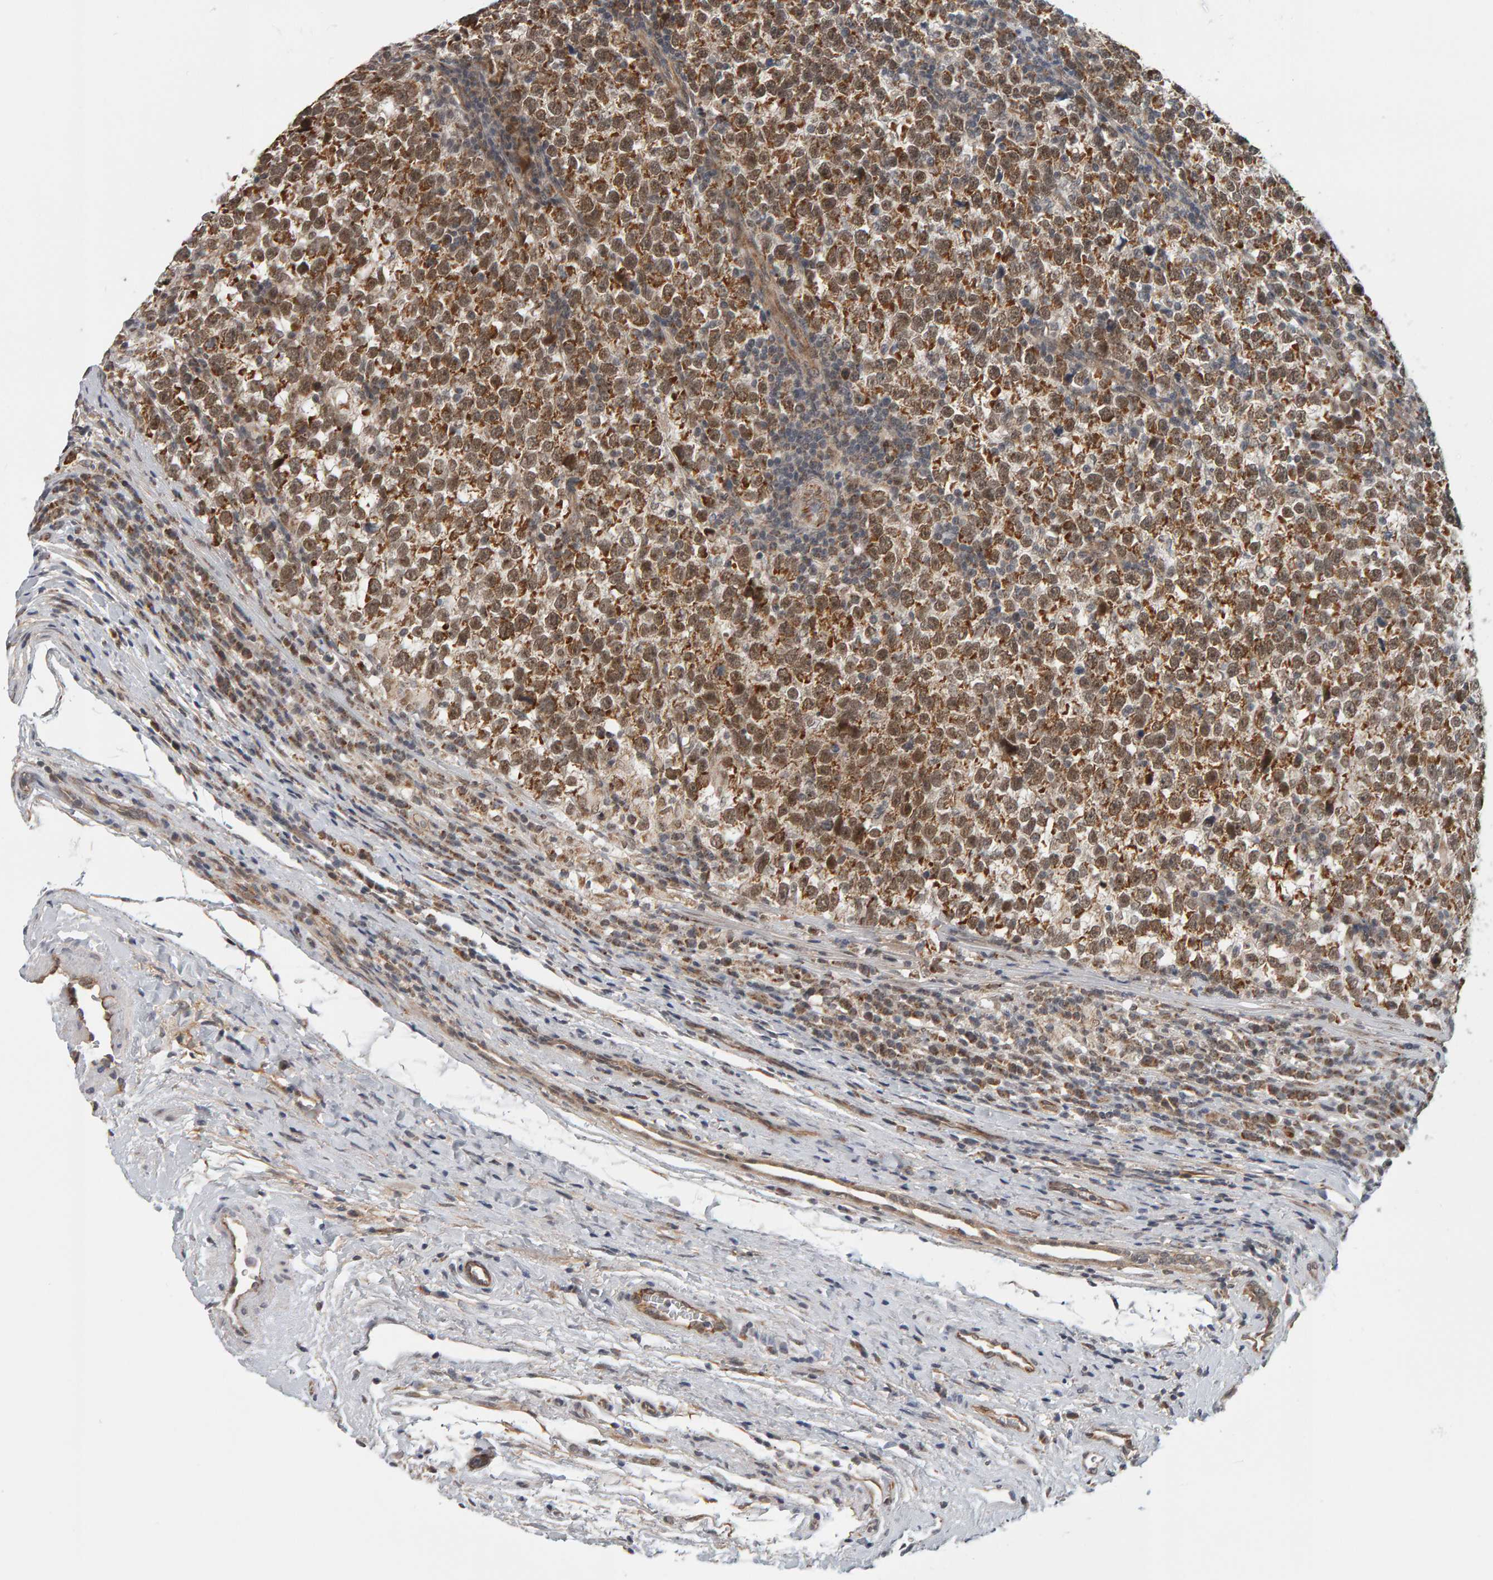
{"staining": {"intensity": "moderate", "quantity": ">75%", "location": "cytoplasmic/membranous,nuclear"}, "tissue": "testis cancer", "cell_type": "Tumor cells", "image_type": "cancer", "snomed": [{"axis": "morphology", "description": "Normal tissue, NOS"}, {"axis": "morphology", "description": "Seminoma, NOS"}, {"axis": "topography", "description": "Testis"}], "caption": "Tumor cells show medium levels of moderate cytoplasmic/membranous and nuclear expression in approximately >75% of cells in human testis cancer.", "gene": "DAP3", "patient": {"sex": "male", "age": 43}}